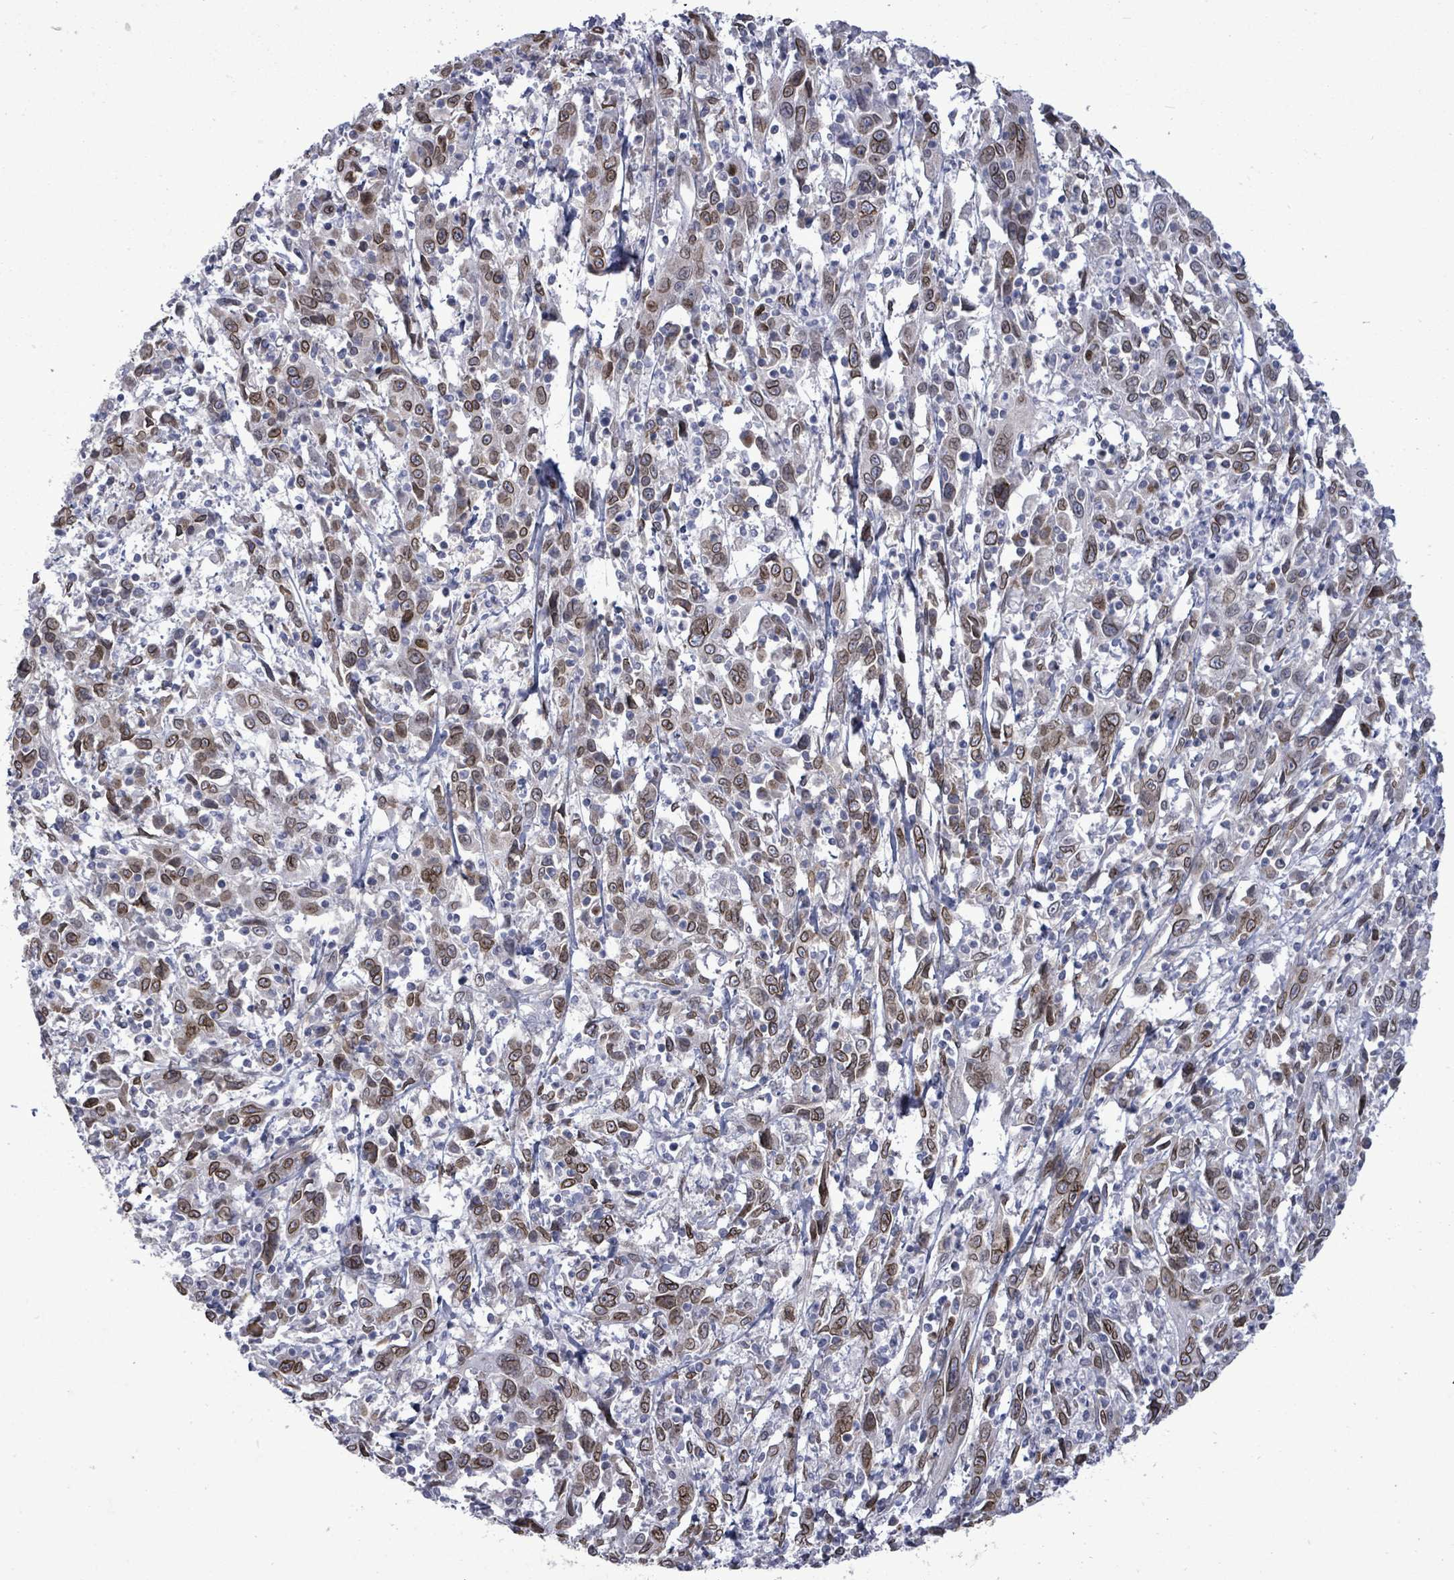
{"staining": {"intensity": "moderate", "quantity": "25%-75%", "location": "cytoplasmic/membranous,nuclear"}, "tissue": "cervical cancer", "cell_type": "Tumor cells", "image_type": "cancer", "snomed": [{"axis": "morphology", "description": "Squamous cell carcinoma, NOS"}, {"axis": "topography", "description": "Cervix"}], "caption": "Squamous cell carcinoma (cervical) stained with DAB (3,3'-diaminobenzidine) immunohistochemistry (IHC) demonstrates medium levels of moderate cytoplasmic/membranous and nuclear expression in approximately 25%-75% of tumor cells. The protein of interest is shown in brown color, while the nuclei are stained blue.", "gene": "ARFGAP1", "patient": {"sex": "female", "age": 46}}